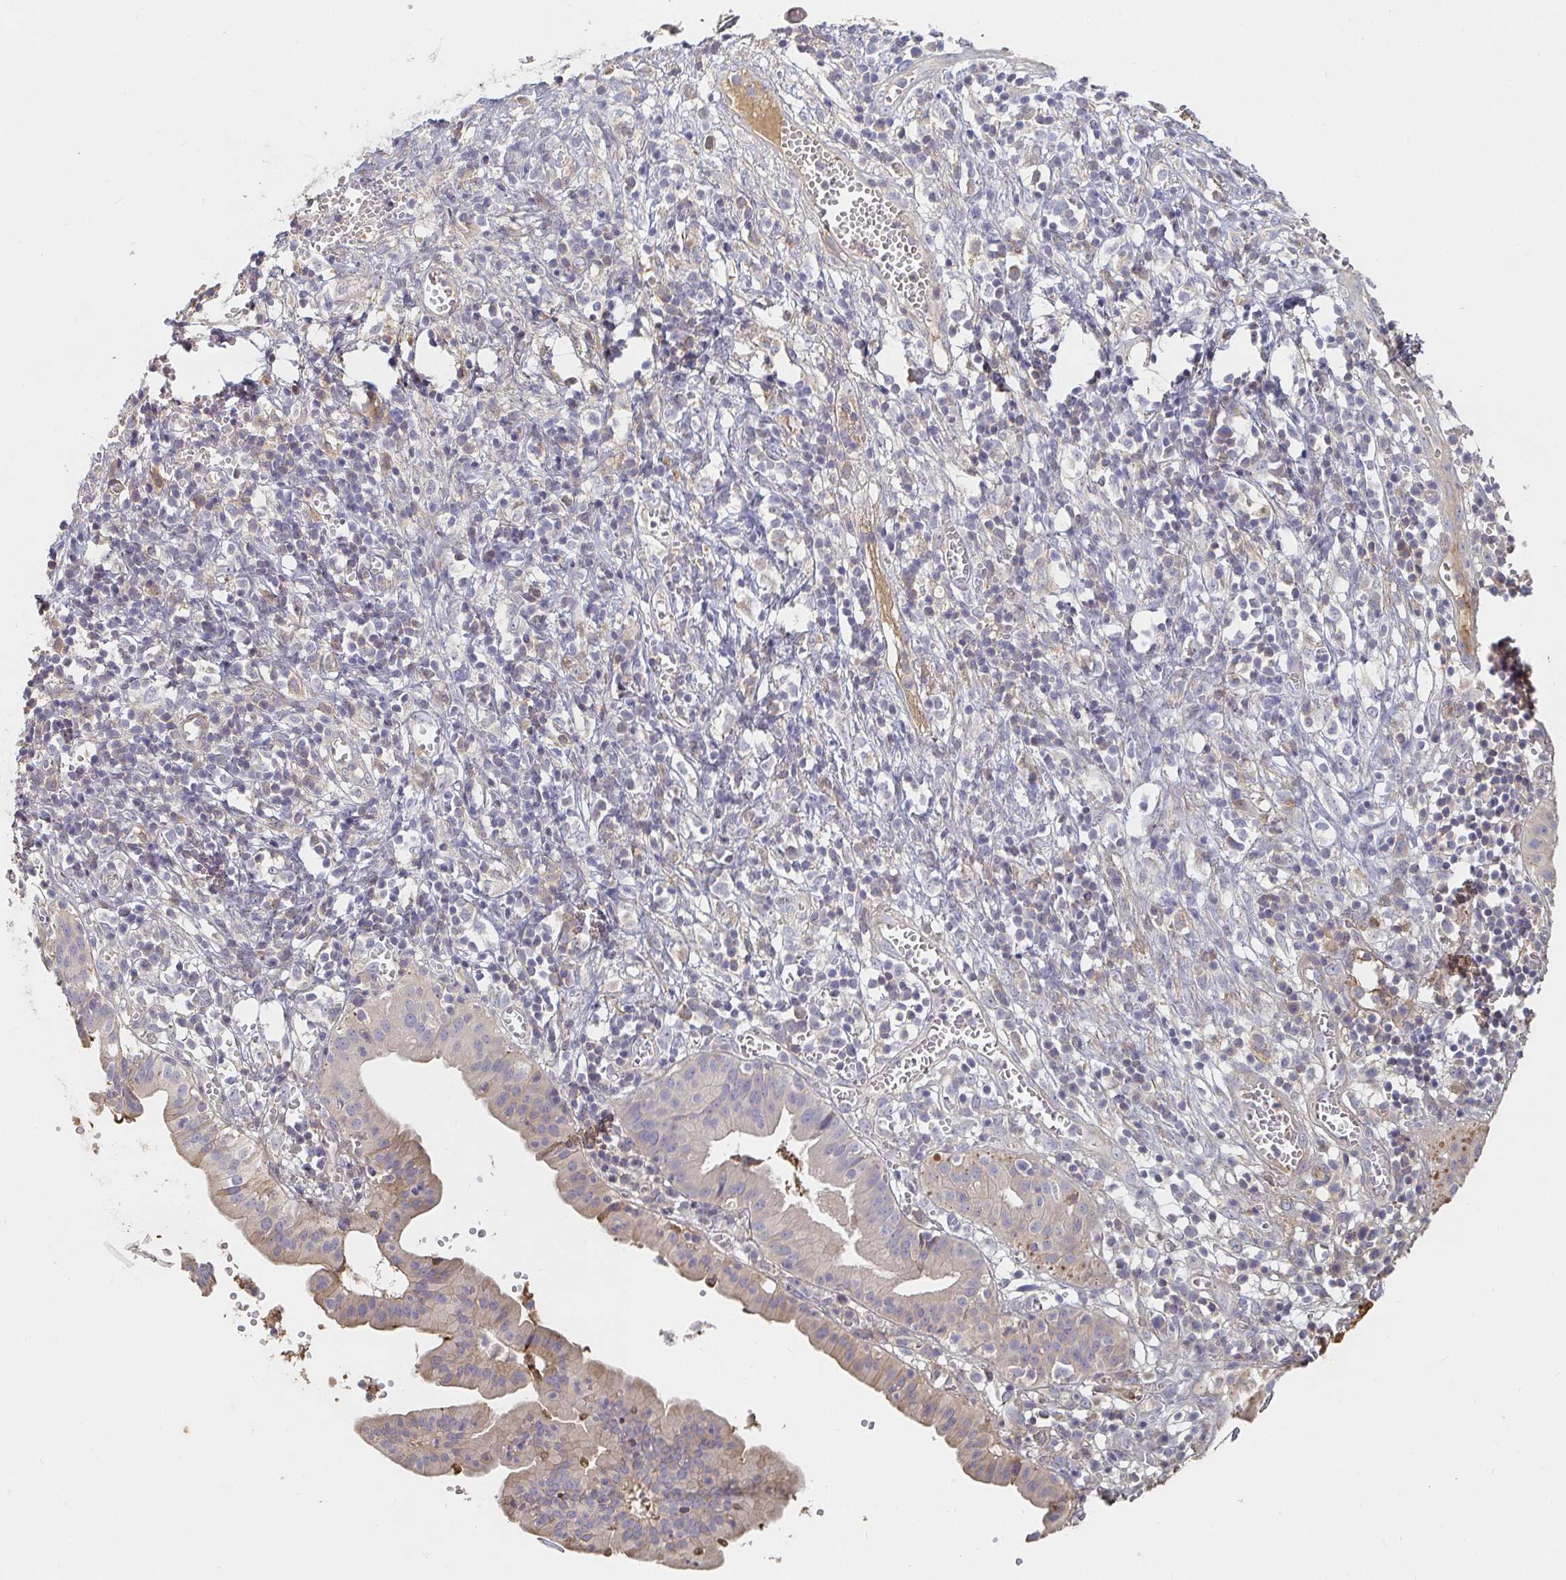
{"staining": {"intensity": "weak", "quantity": "<25%", "location": "cytoplasmic/membranous"}, "tissue": "pancreatic cancer", "cell_type": "Tumor cells", "image_type": "cancer", "snomed": [{"axis": "morphology", "description": "Adenocarcinoma, NOS"}, {"axis": "topography", "description": "Pancreas"}], "caption": "Immunohistochemistry photomicrograph of pancreatic adenocarcinoma stained for a protein (brown), which reveals no staining in tumor cells.", "gene": "NME9", "patient": {"sex": "female", "age": 73}}